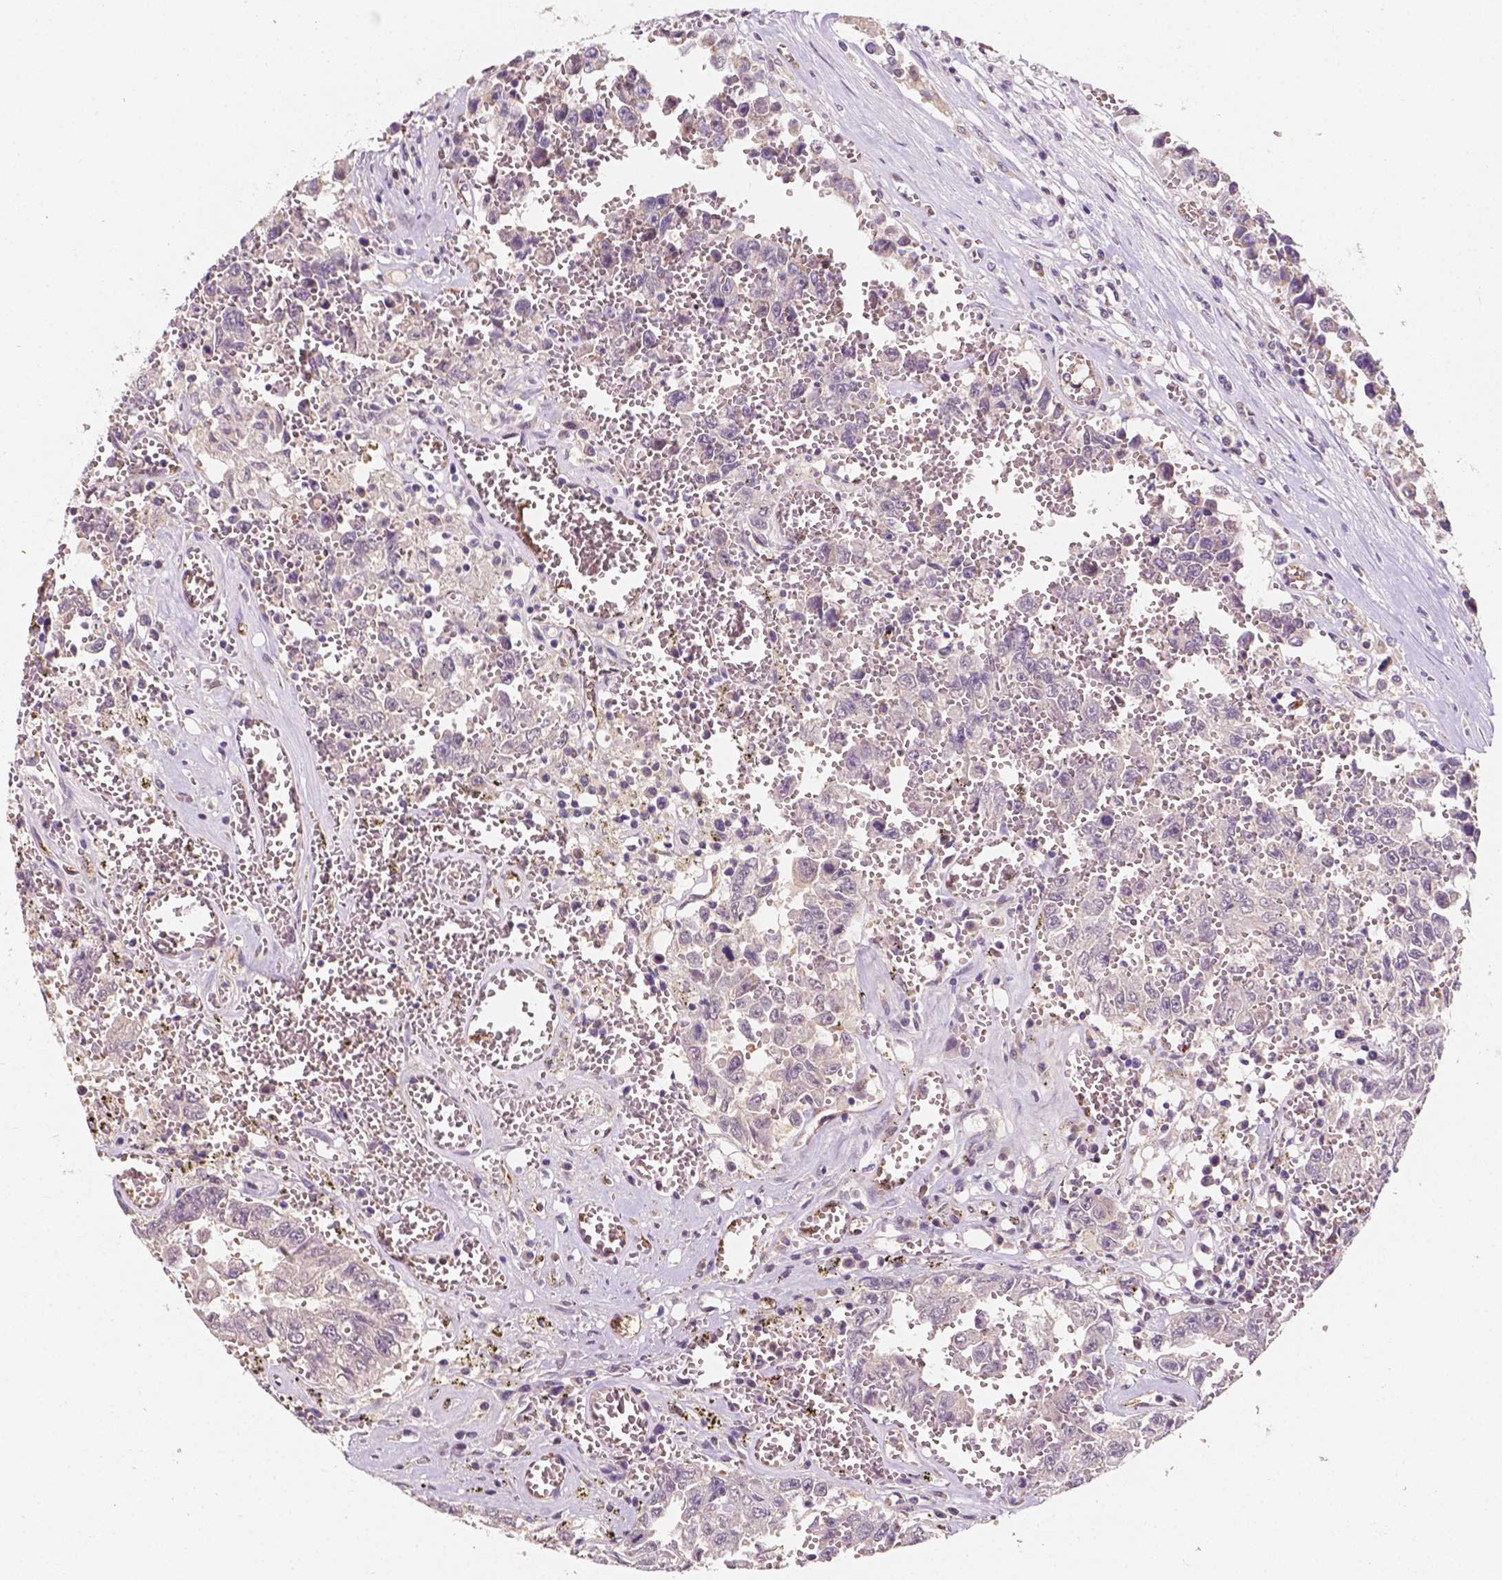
{"staining": {"intensity": "weak", "quantity": "<25%", "location": "cytoplasmic/membranous"}, "tissue": "testis cancer", "cell_type": "Tumor cells", "image_type": "cancer", "snomed": [{"axis": "morphology", "description": "Carcinoma, Embryonal, NOS"}, {"axis": "topography", "description": "Testis"}], "caption": "High power microscopy micrograph of an immunohistochemistry photomicrograph of testis cancer (embryonal carcinoma), revealing no significant expression in tumor cells.", "gene": "SLC22A4", "patient": {"sex": "male", "age": 36}}